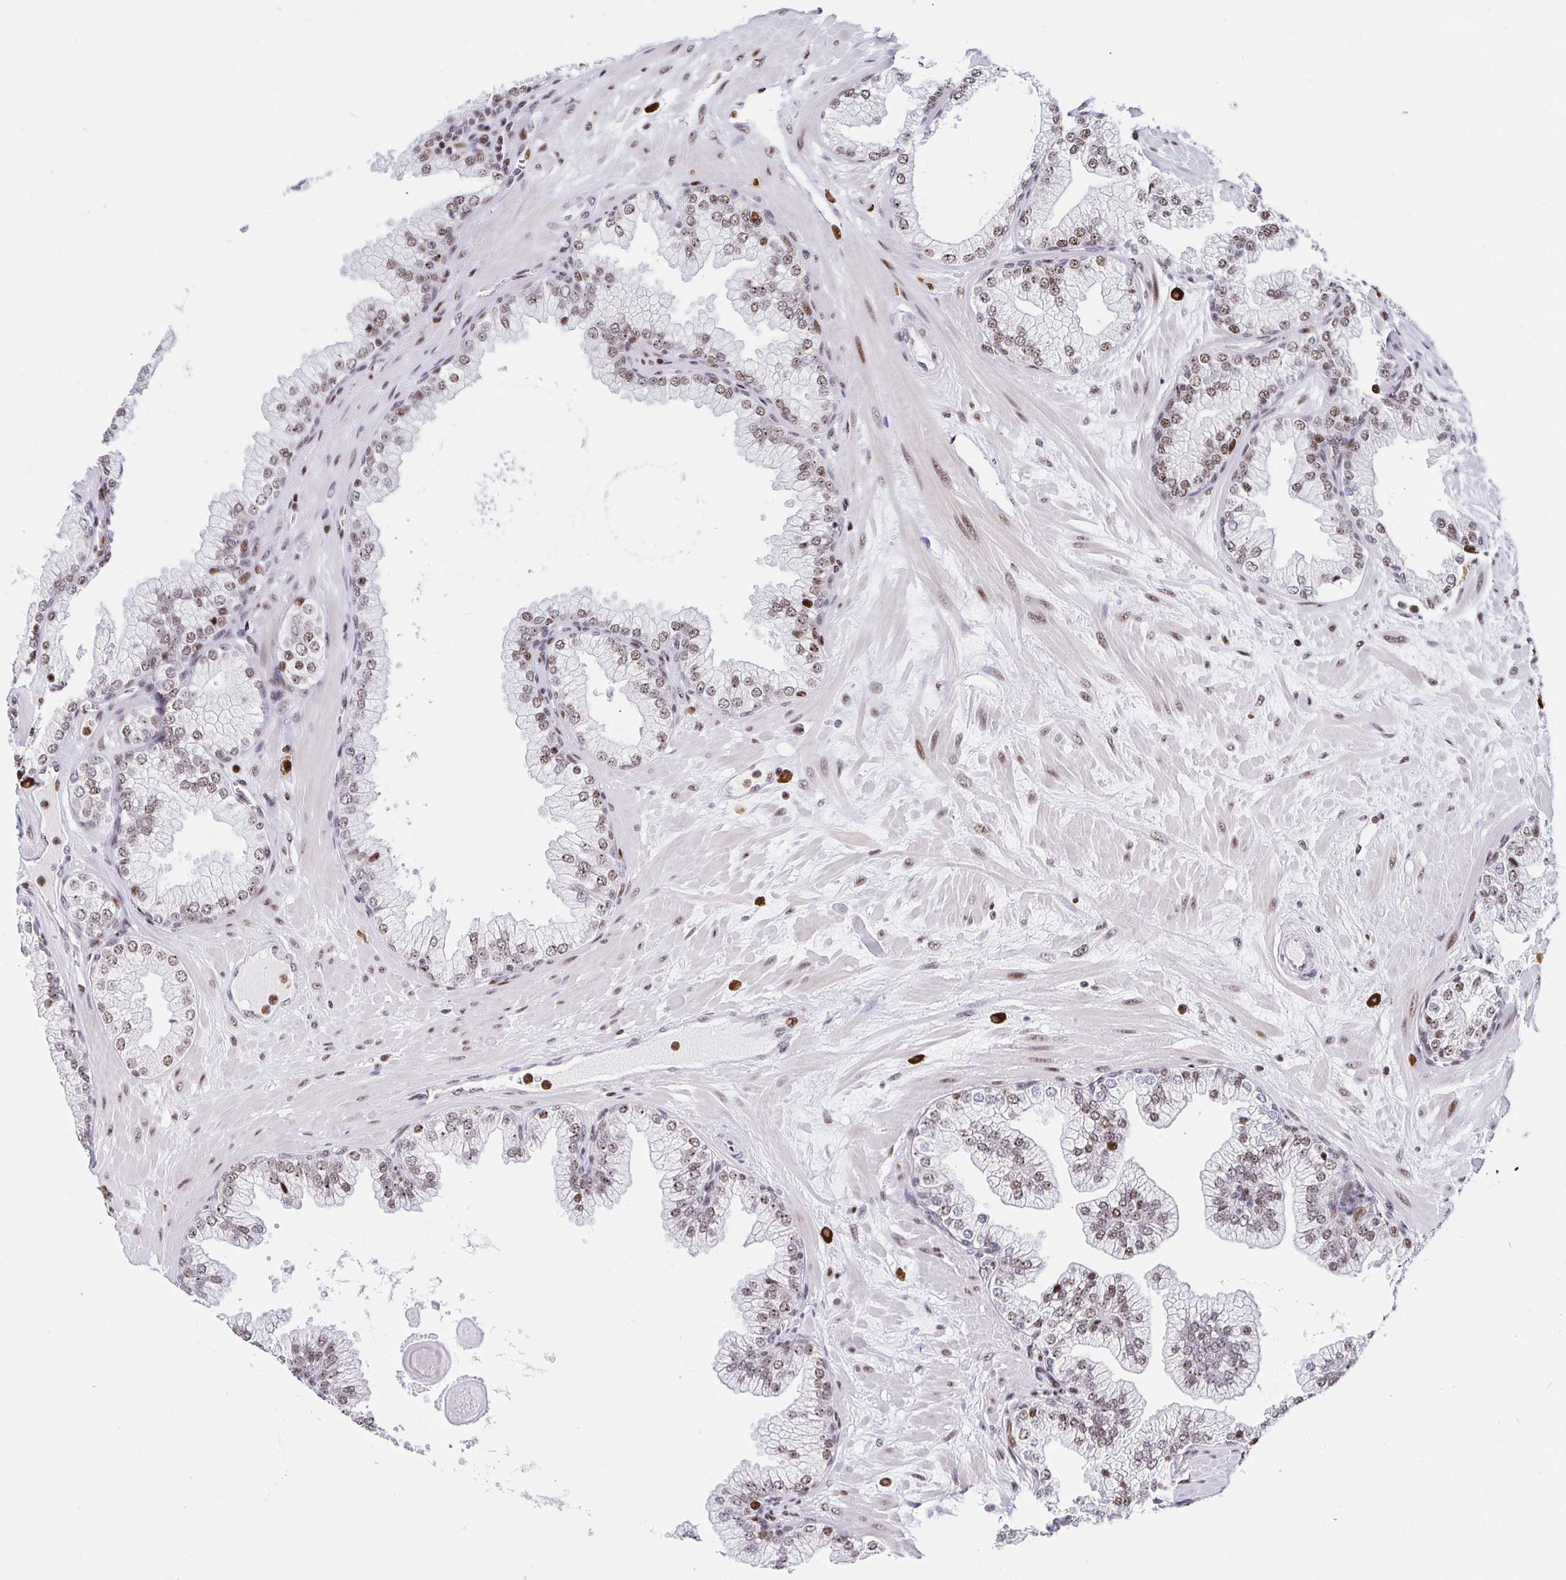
{"staining": {"intensity": "moderate", "quantity": "25%-75%", "location": "nuclear"}, "tissue": "prostate", "cell_type": "Glandular cells", "image_type": "normal", "snomed": [{"axis": "morphology", "description": "Normal tissue, NOS"}, {"axis": "topography", "description": "Prostate"}, {"axis": "topography", "description": "Peripheral nerve tissue"}], "caption": "Moderate nuclear protein positivity is identified in about 25%-75% of glandular cells in prostate.", "gene": "SETD5", "patient": {"sex": "male", "age": 61}}